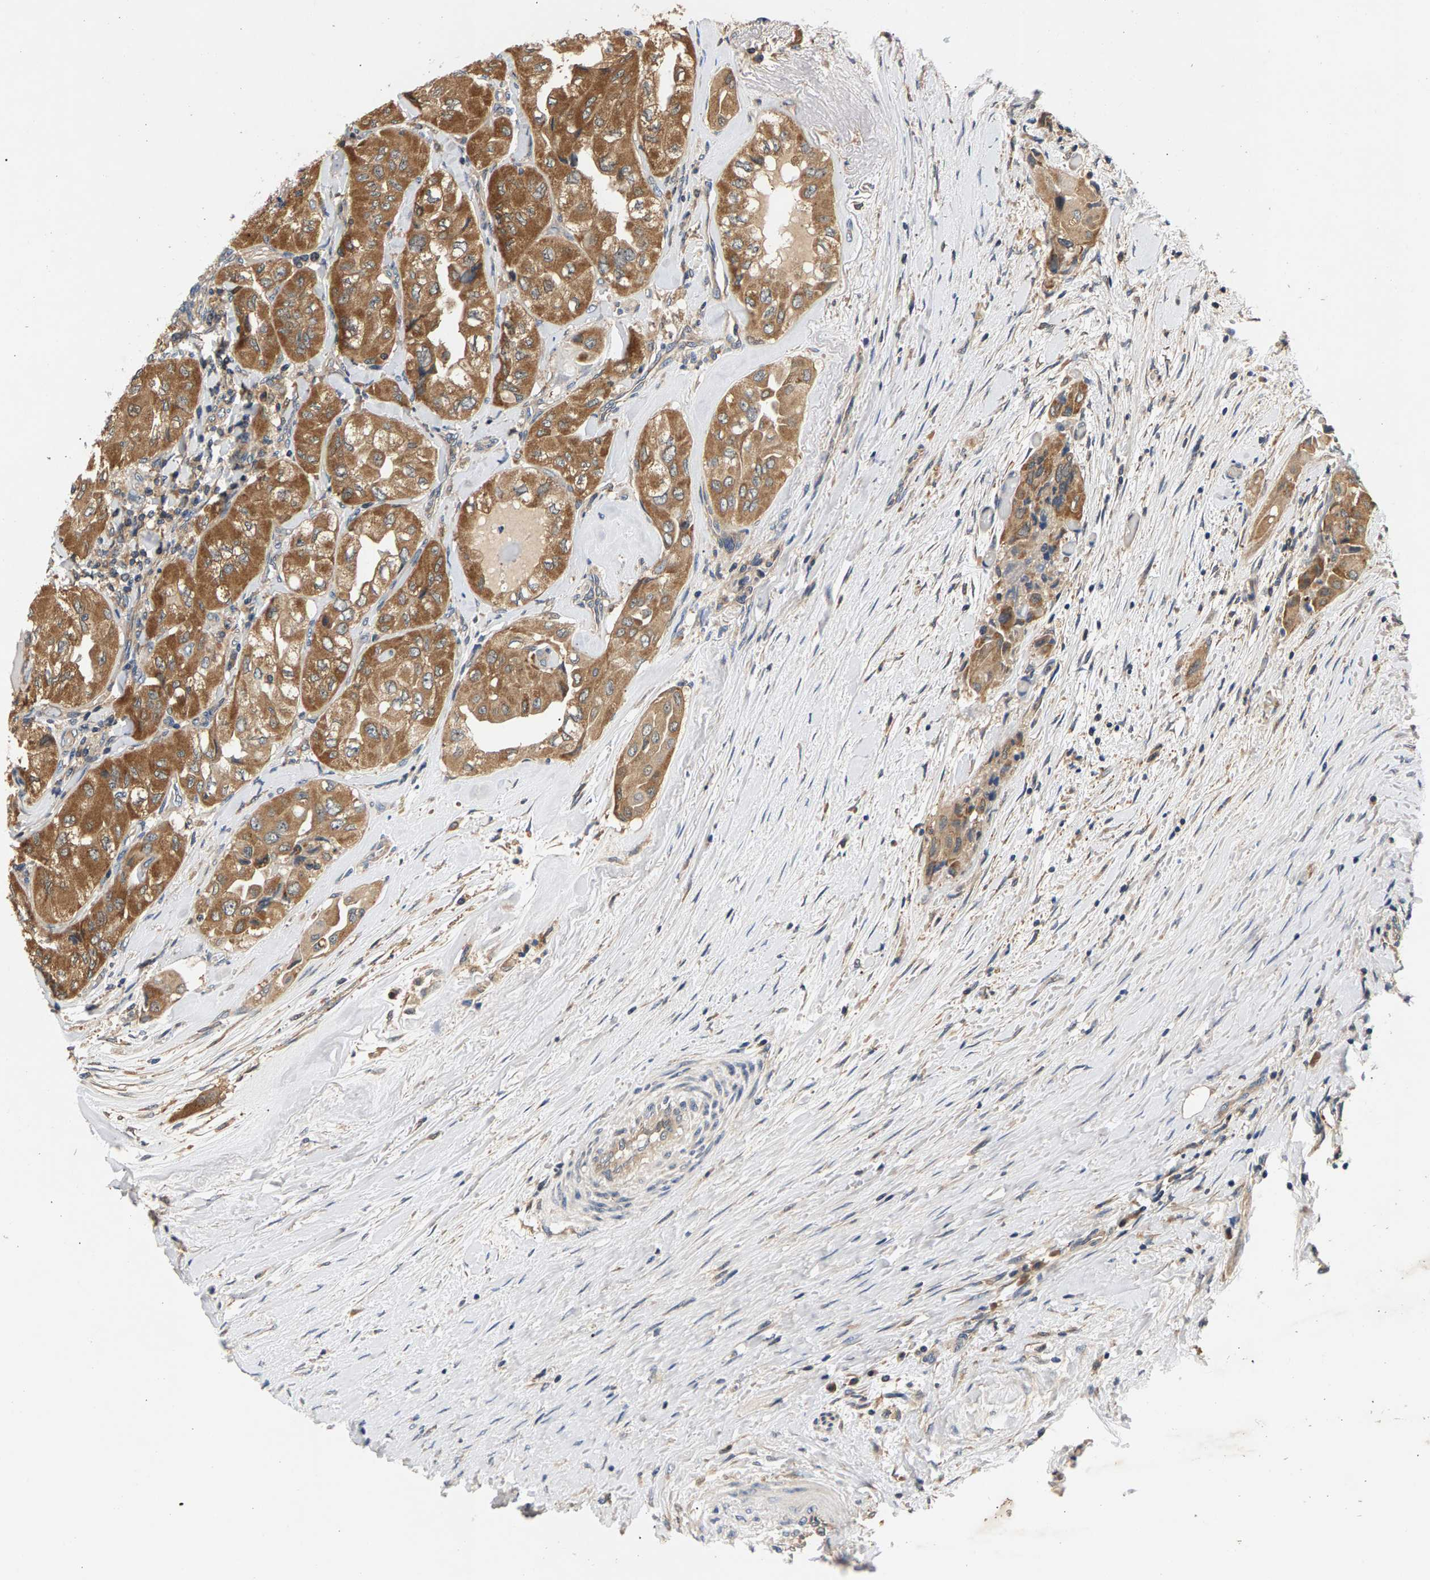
{"staining": {"intensity": "moderate", "quantity": ">75%", "location": "cytoplasmic/membranous"}, "tissue": "thyroid cancer", "cell_type": "Tumor cells", "image_type": "cancer", "snomed": [{"axis": "morphology", "description": "Papillary adenocarcinoma, NOS"}, {"axis": "topography", "description": "Thyroid gland"}], "caption": "Immunohistochemistry staining of thyroid cancer, which displays medium levels of moderate cytoplasmic/membranous staining in approximately >75% of tumor cells indicating moderate cytoplasmic/membranous protein positivity. The staining was performed using DAB (brown) for protein detection and nuclei were counterstained in hematoxylin (blue).", "gene": "FAM78A", "patient": {"sex": "female", "age": 59}}